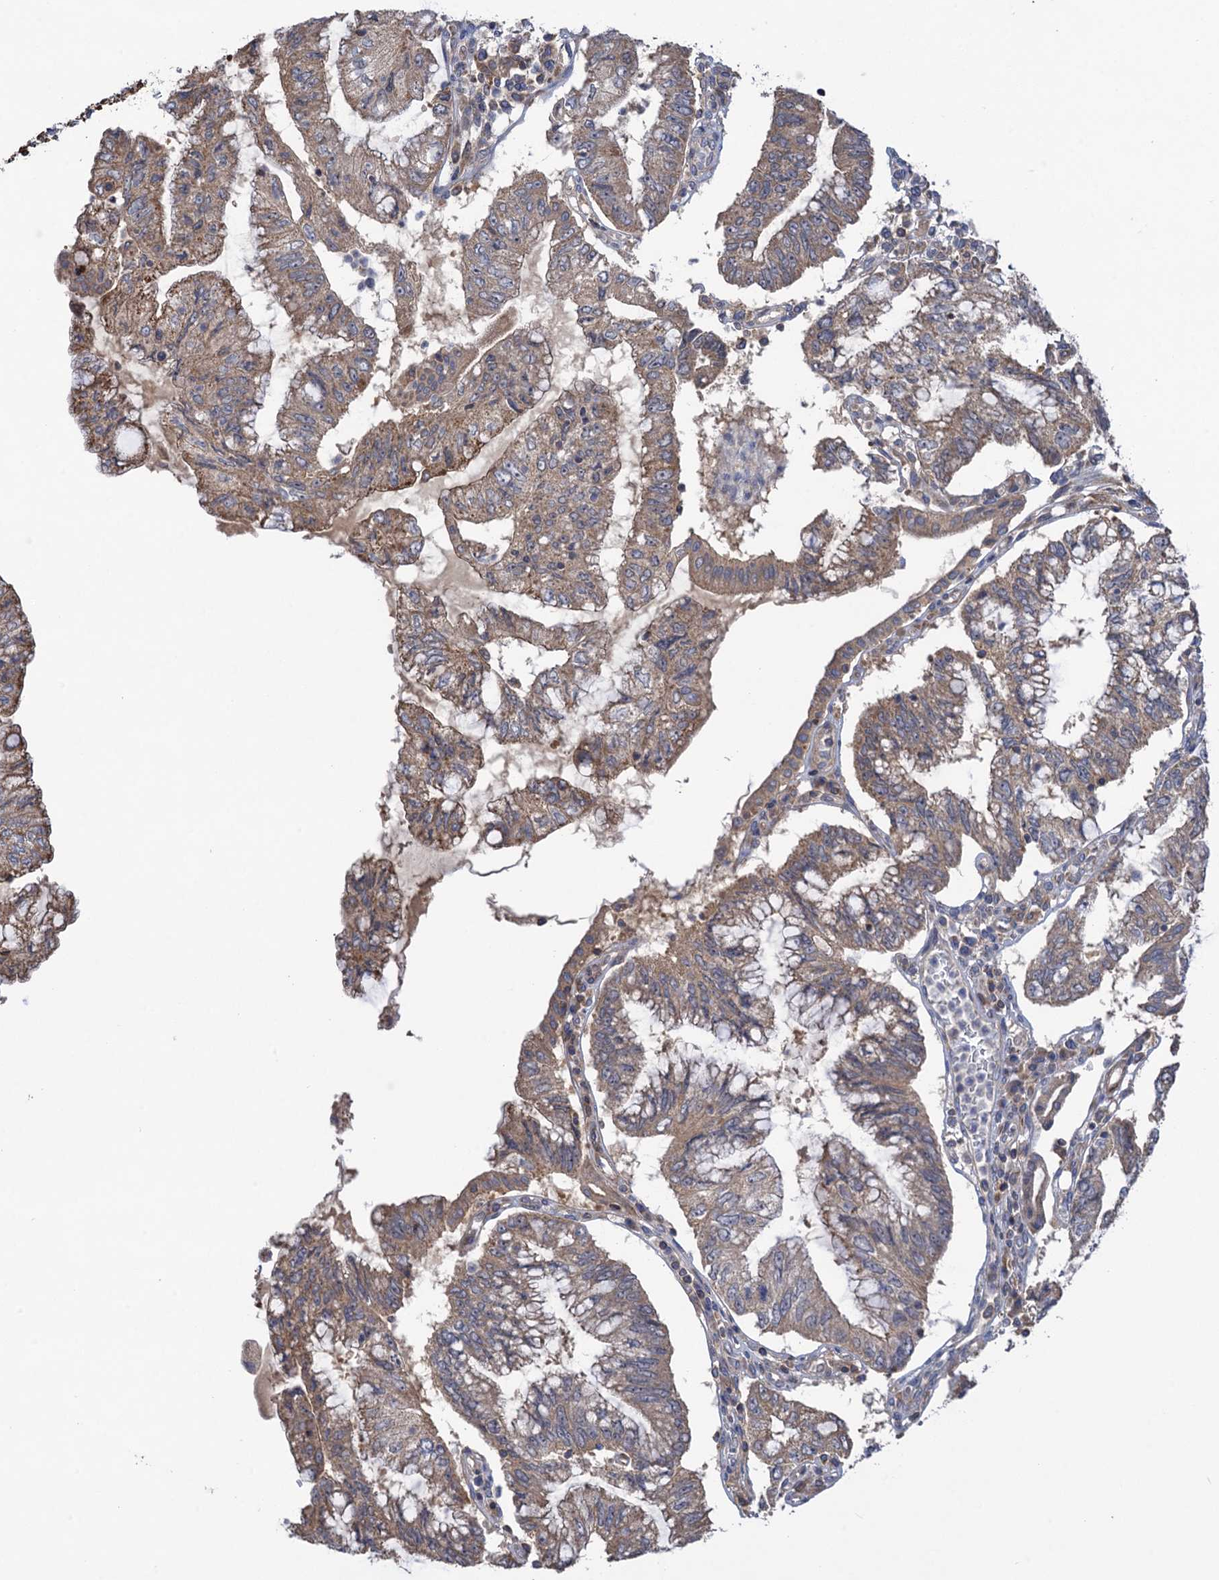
{"staining": {"intensity": "moderate", "quantity": ">75%", "location": "cytoplasmic/membranous"}, "tissue": "pancreatic cancer", "cell_type": "Tumor cells", "image_type": "cancer", "snomed": [{"axis": "morphology", "description": "Adenocarcinoma, NOS"}, {"axis": "topography", "description": "Pancreas"}], "caption": "Immunohistochemistry (IHC) of human pancreatic cancer (adenocarcinoma) reveals medium levels of moderate cytoplasmic/membranous positivity in about >75% of tumor cells. (Brightfield microscopy of DAB IHC at high magnification).", "gene": "WDR88", "patient": {"sex": "female", "age": 73}}